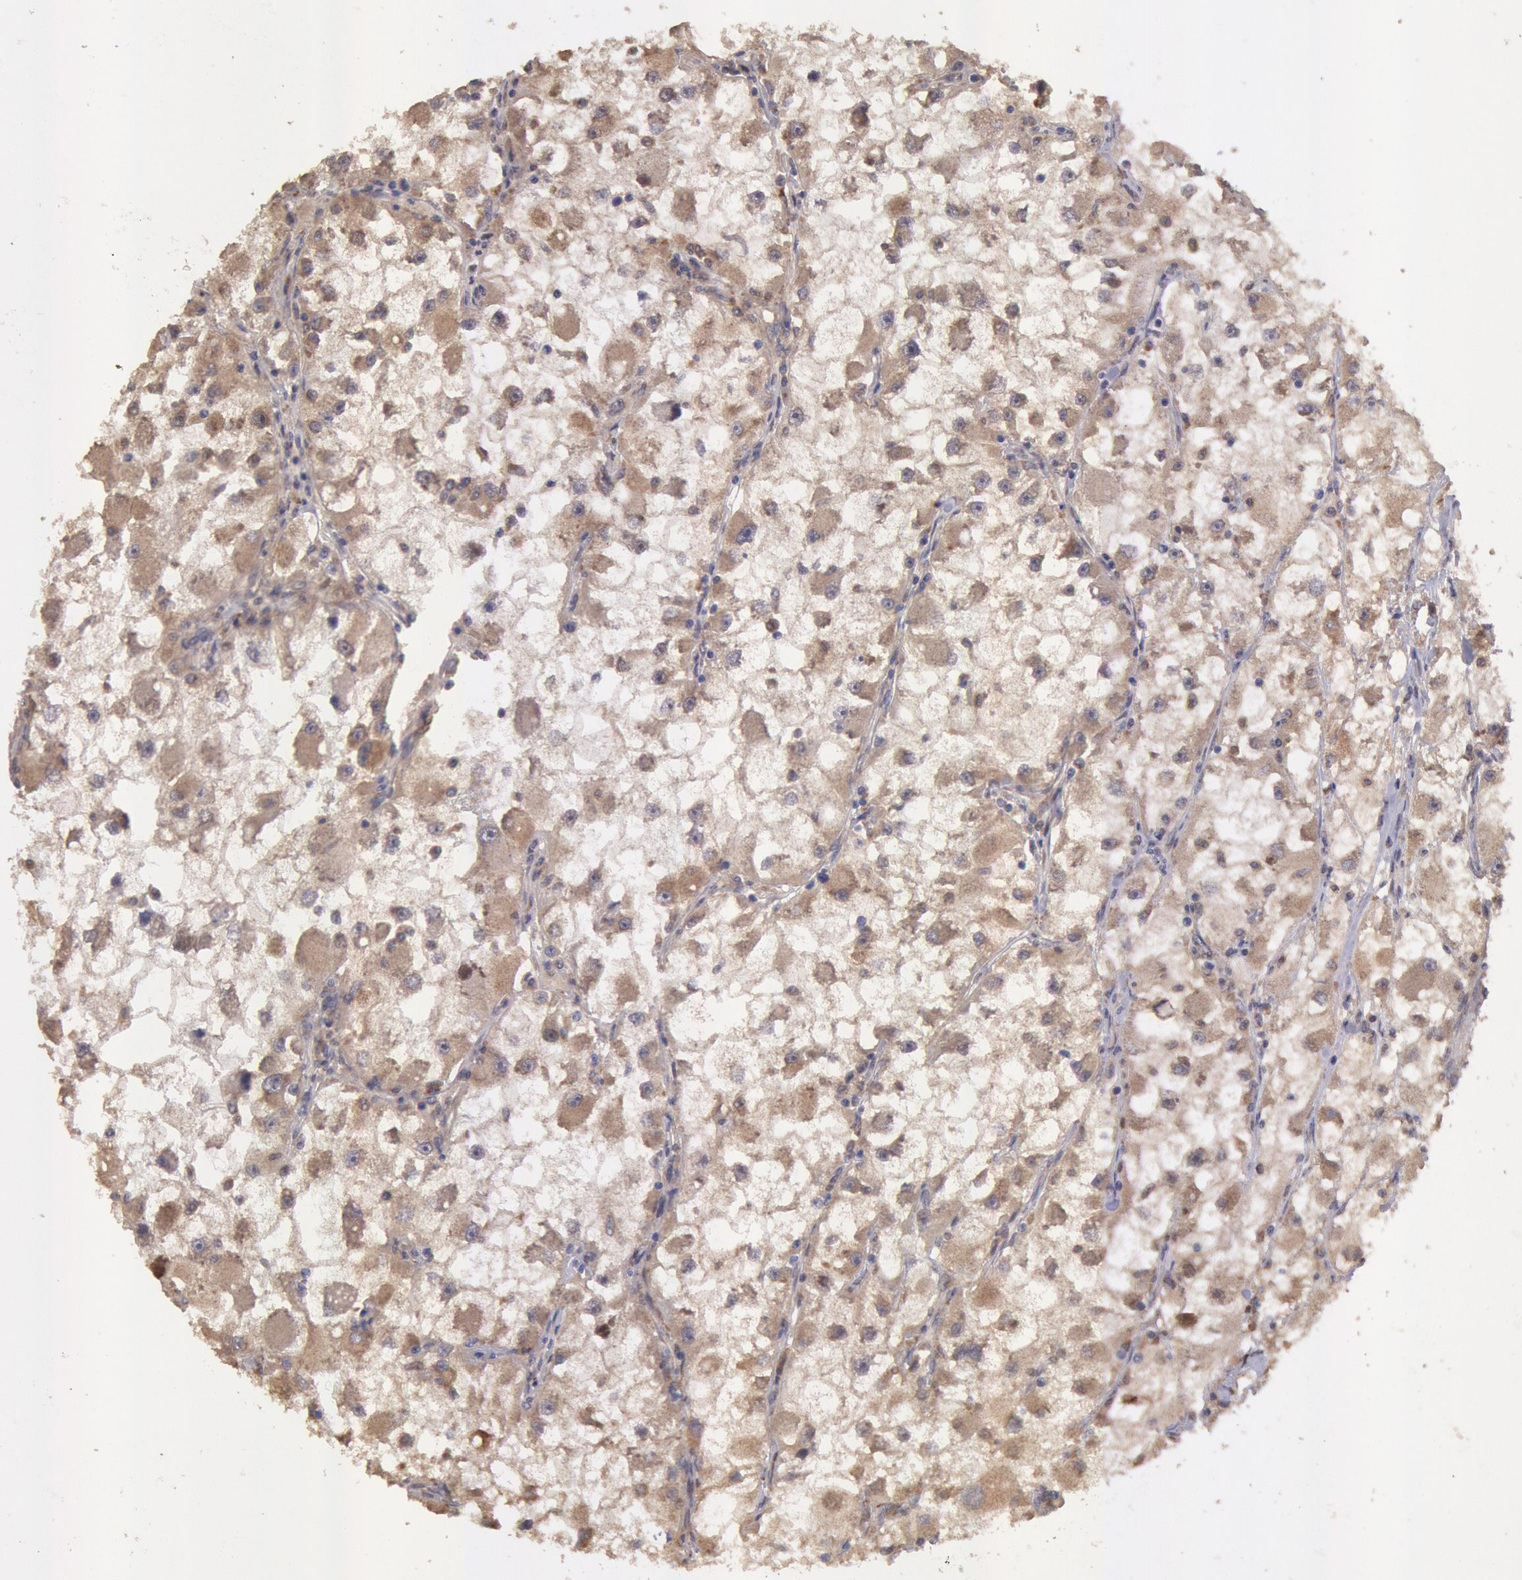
{"staining": {"intensity": "weak", "quantity": ">75%", "location": "cytoplasmic/membranous"}, "tissue": "renal cancer", "cell_type": "Tumor cells", "image_type": "cancer", "snomed": [{"axis": "morphology", "description": "Adenocarcinoma, NOS"}, {"axis": "topography", "description": "Kidney"}], "caption": "A low amount of weak cytoplasmic/membranous staining is present in about >75% of tumor cells in adenocarcinoma (renal) tissue.", "gene": "COMT", "patient": {"sex": "female", "age": 73}}